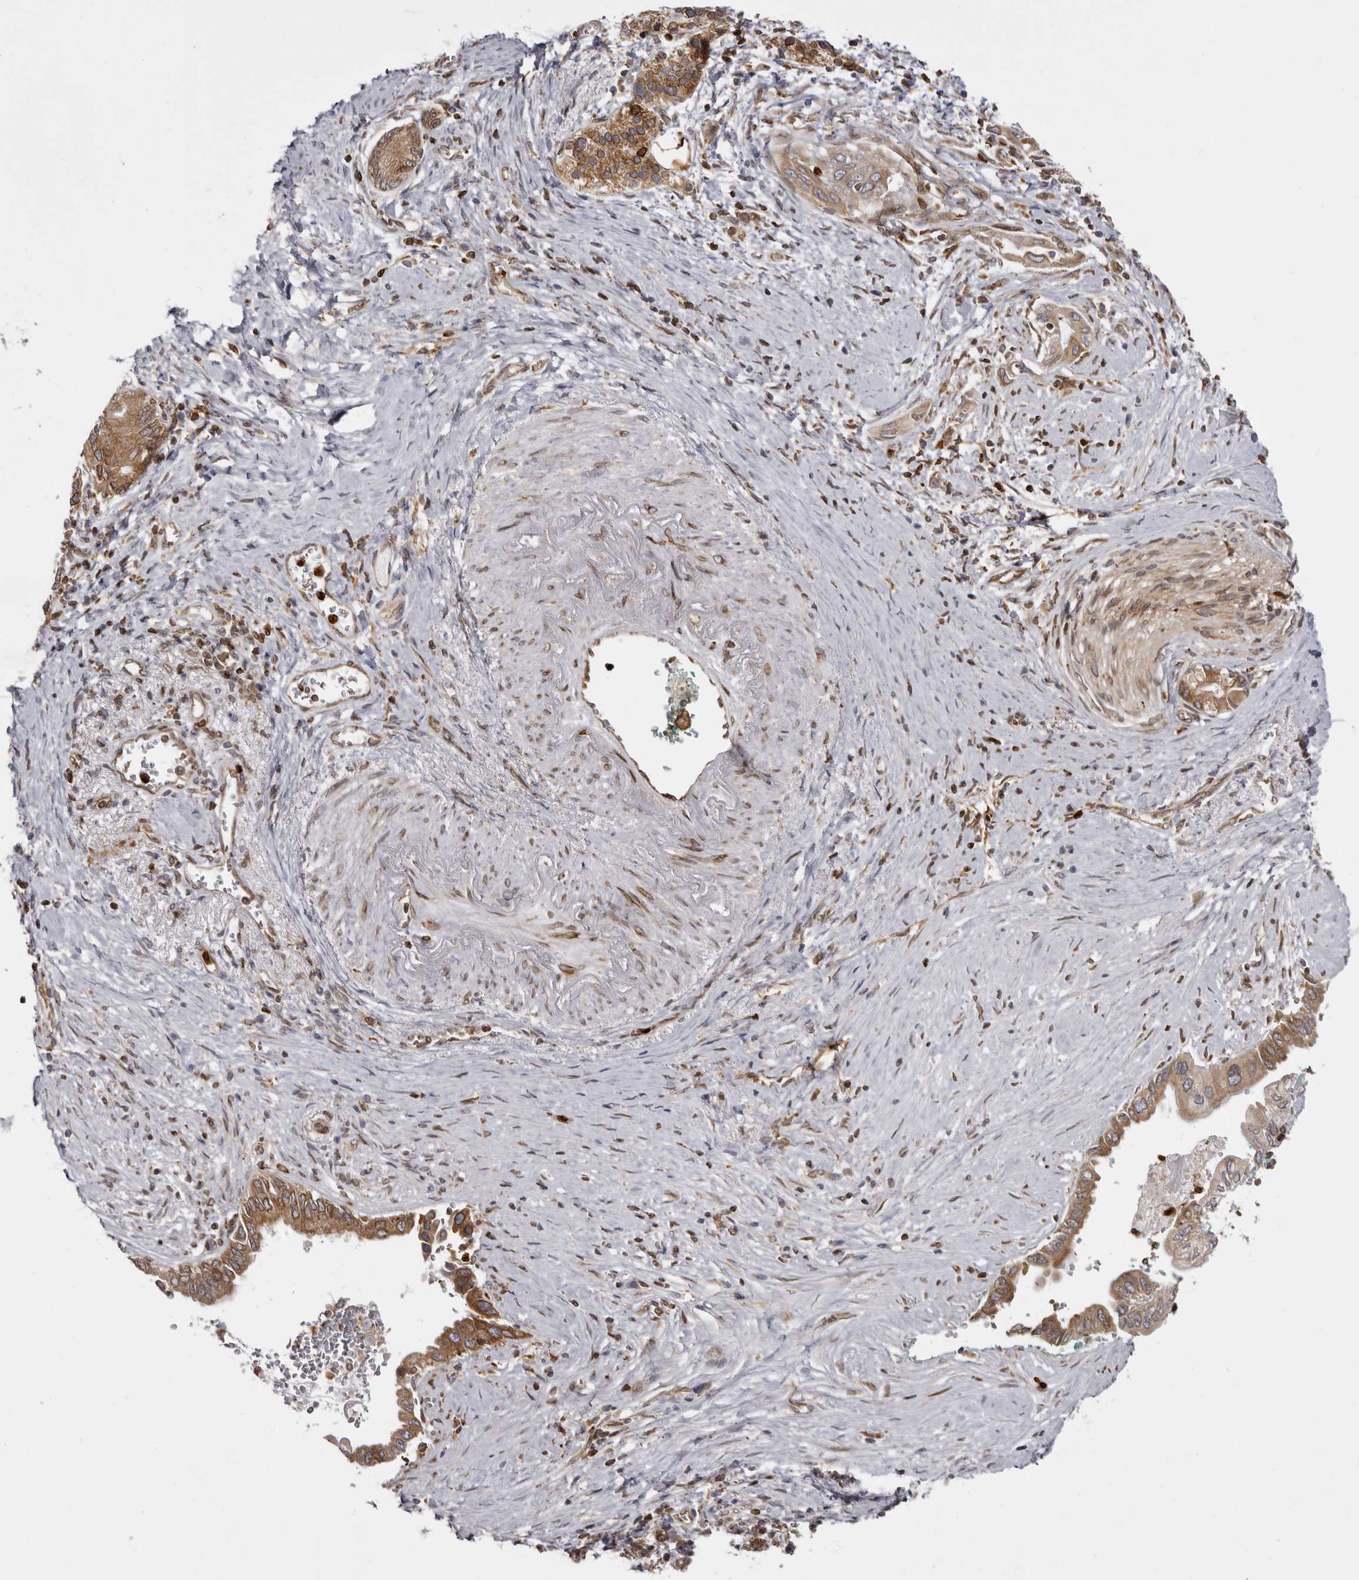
{"staining": {"intensity": "moderate", "quantity": ">75%", "location": "cytoplasmic/membranous"}, "tissue": "pancreatic cancer", "cell_type": "Tumor cells", "image_type": "cancer", "snomed": [{"axis": "morphology", "description": "Adenocarcinoma, NOS"}, {"axis": "topography", "description": "Pancreas"}], "caption": "A micrograph of pancreatic cancer (adenocarcinoma) stained for a protein reveals moderate cytoplasmic/membranous brown staining in tumor cells.", "gene": "C4orf3", "patient": {"sex": "male", "age": 78}}